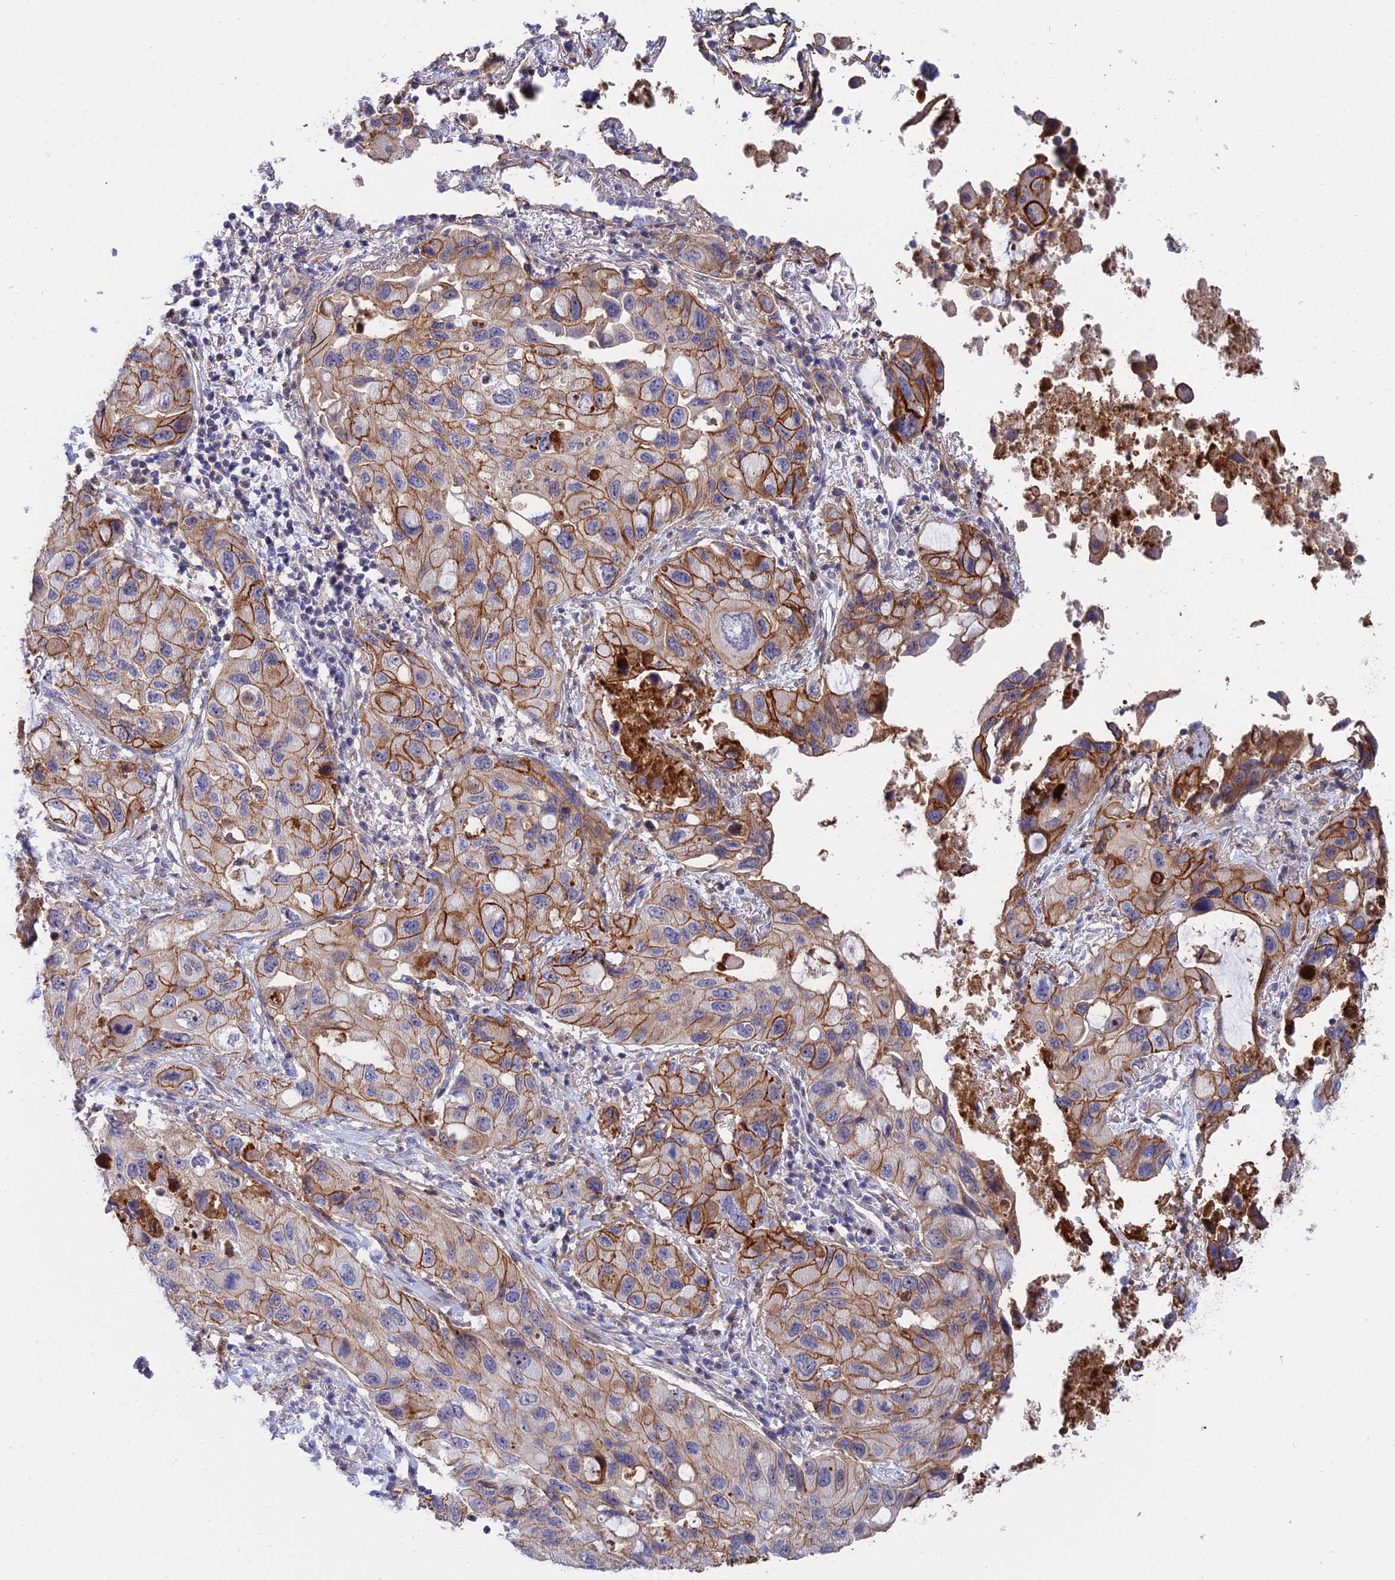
{"staining": {"intensity": "moderate", "quantity": "25%-75%", "location": "cytoplasmic/membranous"}, "tissue": "lung cancer", "cell_type": "Tumor cells", "image_type": "cancer", "snomed": [{"axis": "morphology", "description": "Squamous cell carcinoma, NOS"}, {"axis": "topography", "description": "Lung"}], "caption": "Lung cancer tissue displays moderate cytoplasmic/membranous positivity in approximately 25%-75% of tumor cells The staining was performed using DAB to visualize the protein expression in brown, while the nuclei were stained in blue with hematoxylin (Magnification: 20x).", "gene": "TRIM43B", "patient": {"sex": "female", "age": 73}}